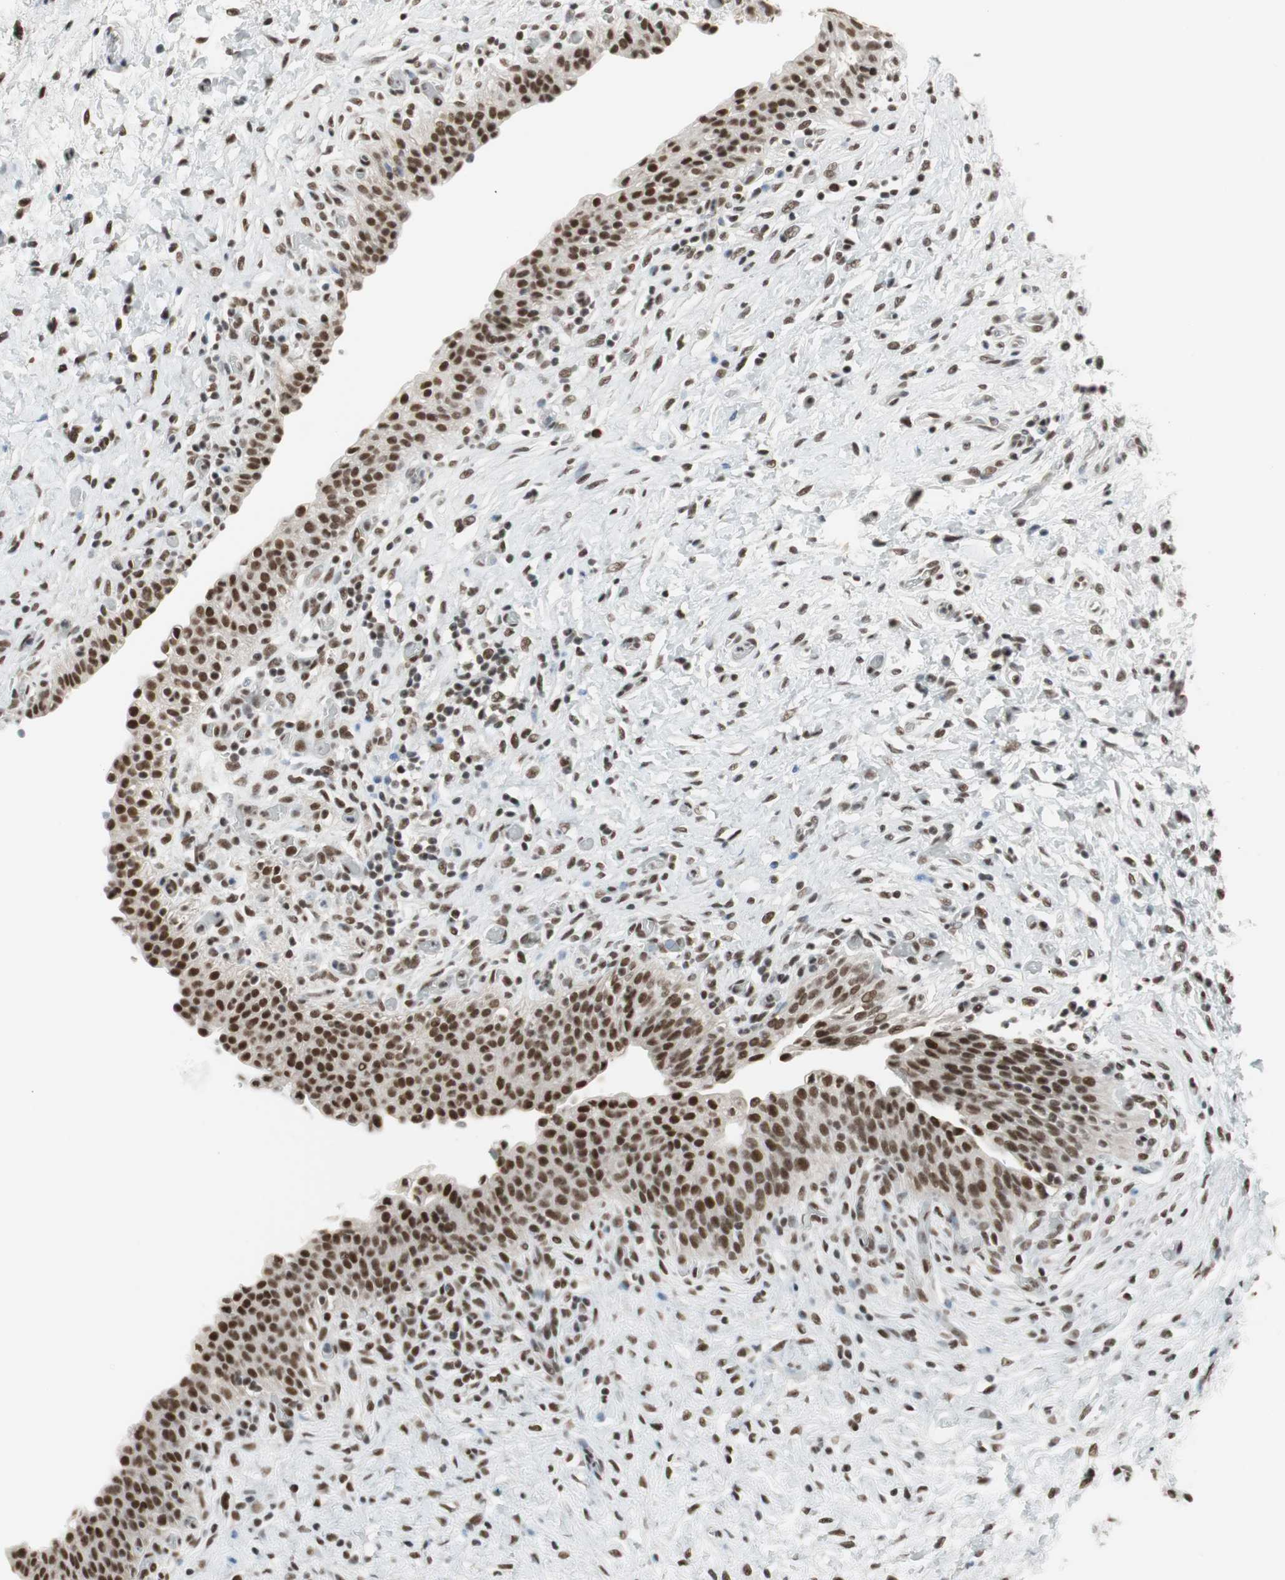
{"staining": {"intensity": "strong", "quantity": ">75%", "location": "nuclear"}, "tissue": "urinary bladder", "cell_type": "Urothelial cells", "image_type": "normal", "snomed": [{"axis": "morphology", "description": "Normal tissue, NOS"}, {"axis": "topography", "description": "Urinary bladder"}], "caption": "A micrograph of urinary bladder stained for a protein reveals strong nuclear brown staining in urothelial cells.", "gene": "RTF1", "patient": {"sex": "male", "age": 51}}